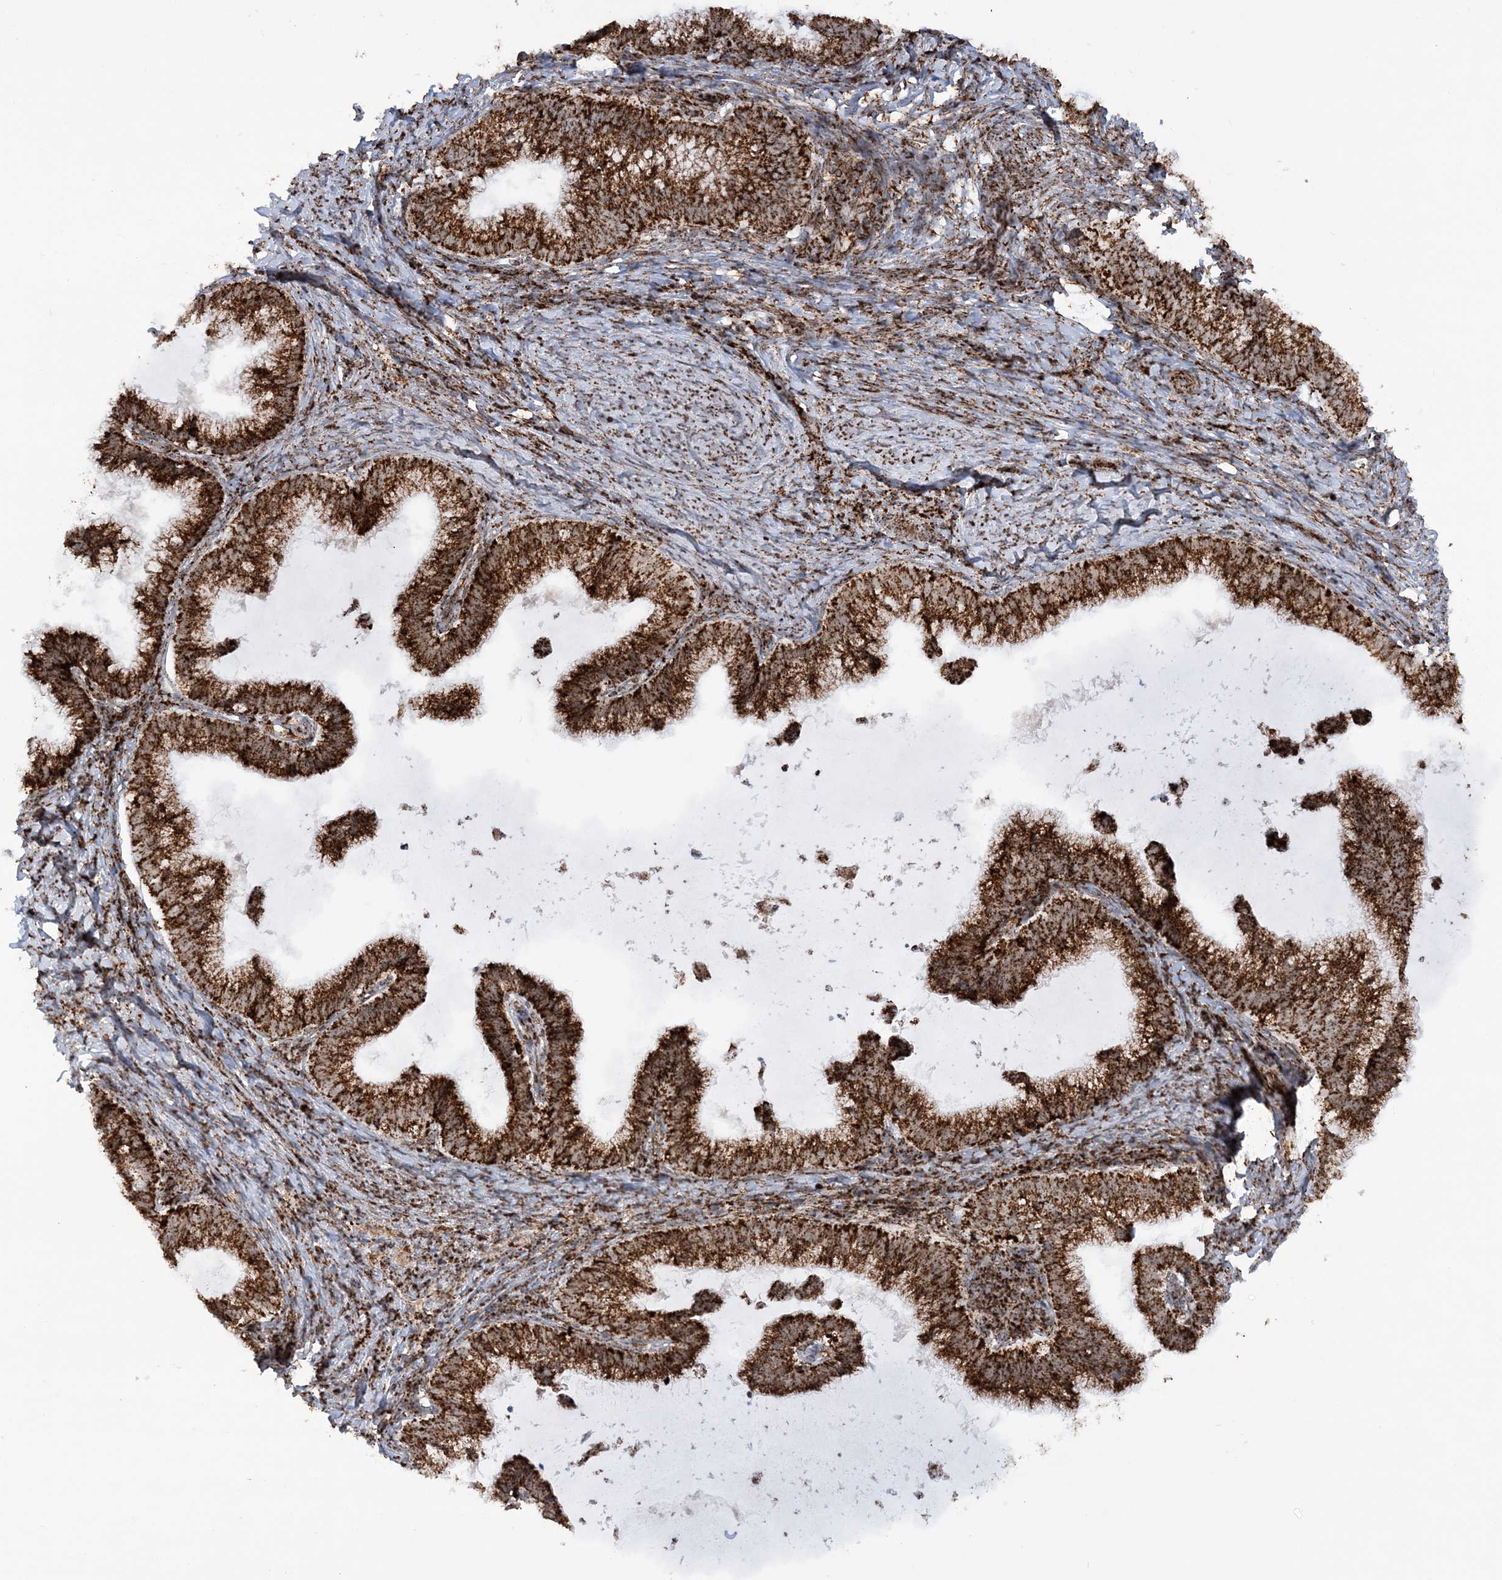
{"staining": {"intensity": "strong", "quantity": ">75%", "location": "cytoplasmic/membranous"}, "tissue": "cervical cancer", "cell_type": "Tumor cells", "image_type": "cancer", "snomed": [{"axis": "morphology", "description": "Adenocarcinoma, NOS"}, {"axis": "topography", "description": "Cervix"}], "caption": "Human cervical cancer stained for a protein (brown) exhibits strong cytoplasmic/membranous positive positivity in approximately >75% of tumor cells.", "gene": "CRY2", "patient": {"sex": "female", "age": 36}}